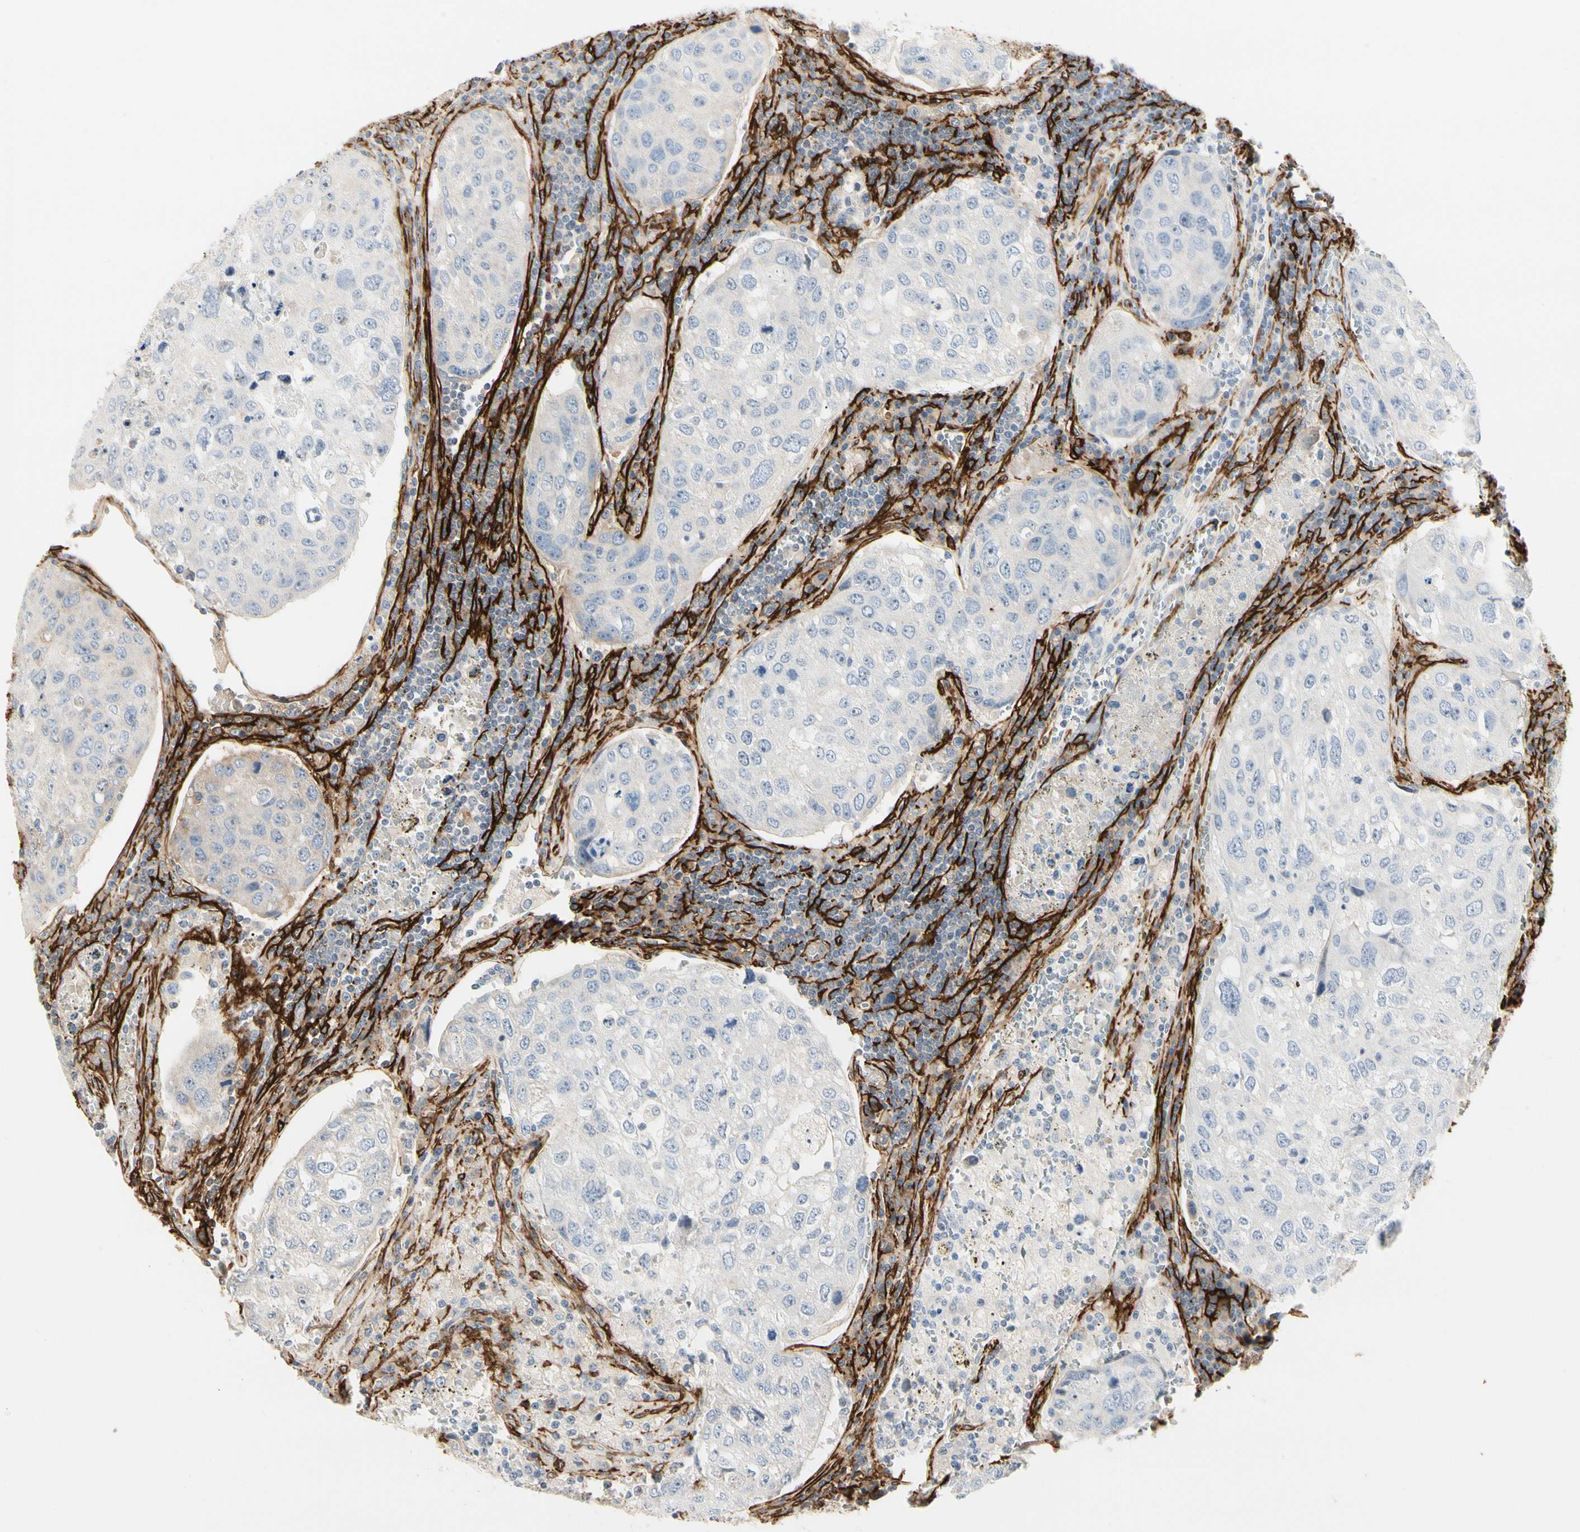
{"staining": {"intensity": "negative", "quantity": "none", "location": "none"}, "tissue": "urothelial cancer", "cell_type": "Tumor cells", "image_type": "cancer", "snomed": [{"axis": "morphology", "description": "Urothelial carcinoma, High grade"}, {"axis": "topography", "description": "Lymph node"}, {"axis": "topography", "description": "Urinary bladder"}], "caption": "A photomicrograph of urothelial carcinoma (high-grade) stained for a protein displays no brown staining in tumor cells.", "gene": "GGT5", "patient": {"sex": "male", "age": 51}}